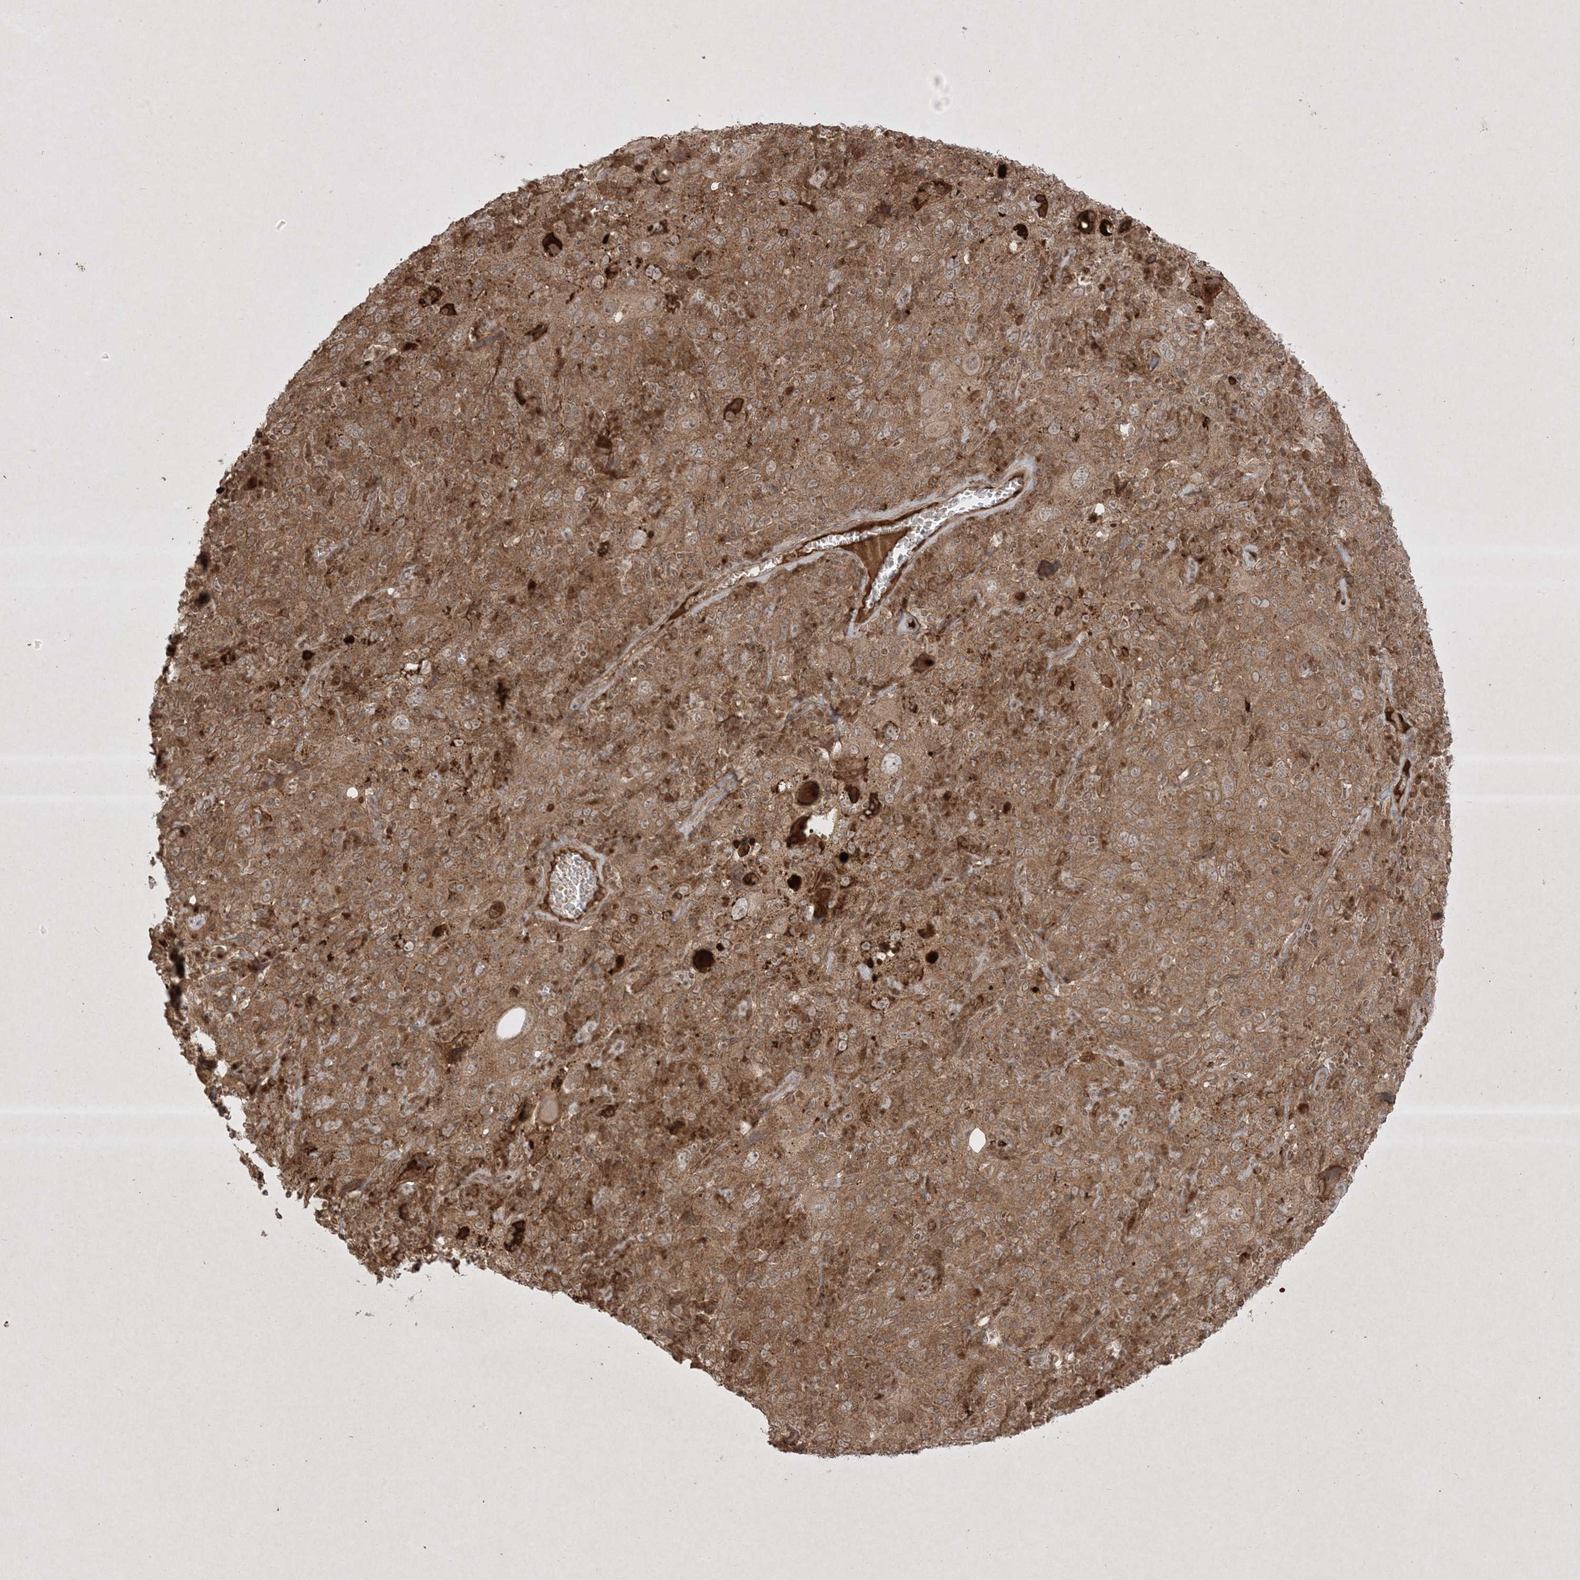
{"staining": {"intensity": "moderate", "quantity": ">75%", "location": "cytoplasmic/membranous"}, "tissue": "cervical cancer", "cell_type": "Tumor cells", "image_type": "cancer", "snomed": [{"axis": "morphology", "description": "Squamous cell carcinoma, NOS"}, {"axis": "topography", "description": "Cervix"}], "caption": "A brown stain shows moderate cytoplasmic/membranous expression of a protein in human cervical cancer (squamous cell carcinoma) tumor cells.", "gene": "PTK6", "patient": {"sex": "female", "age": 46}}